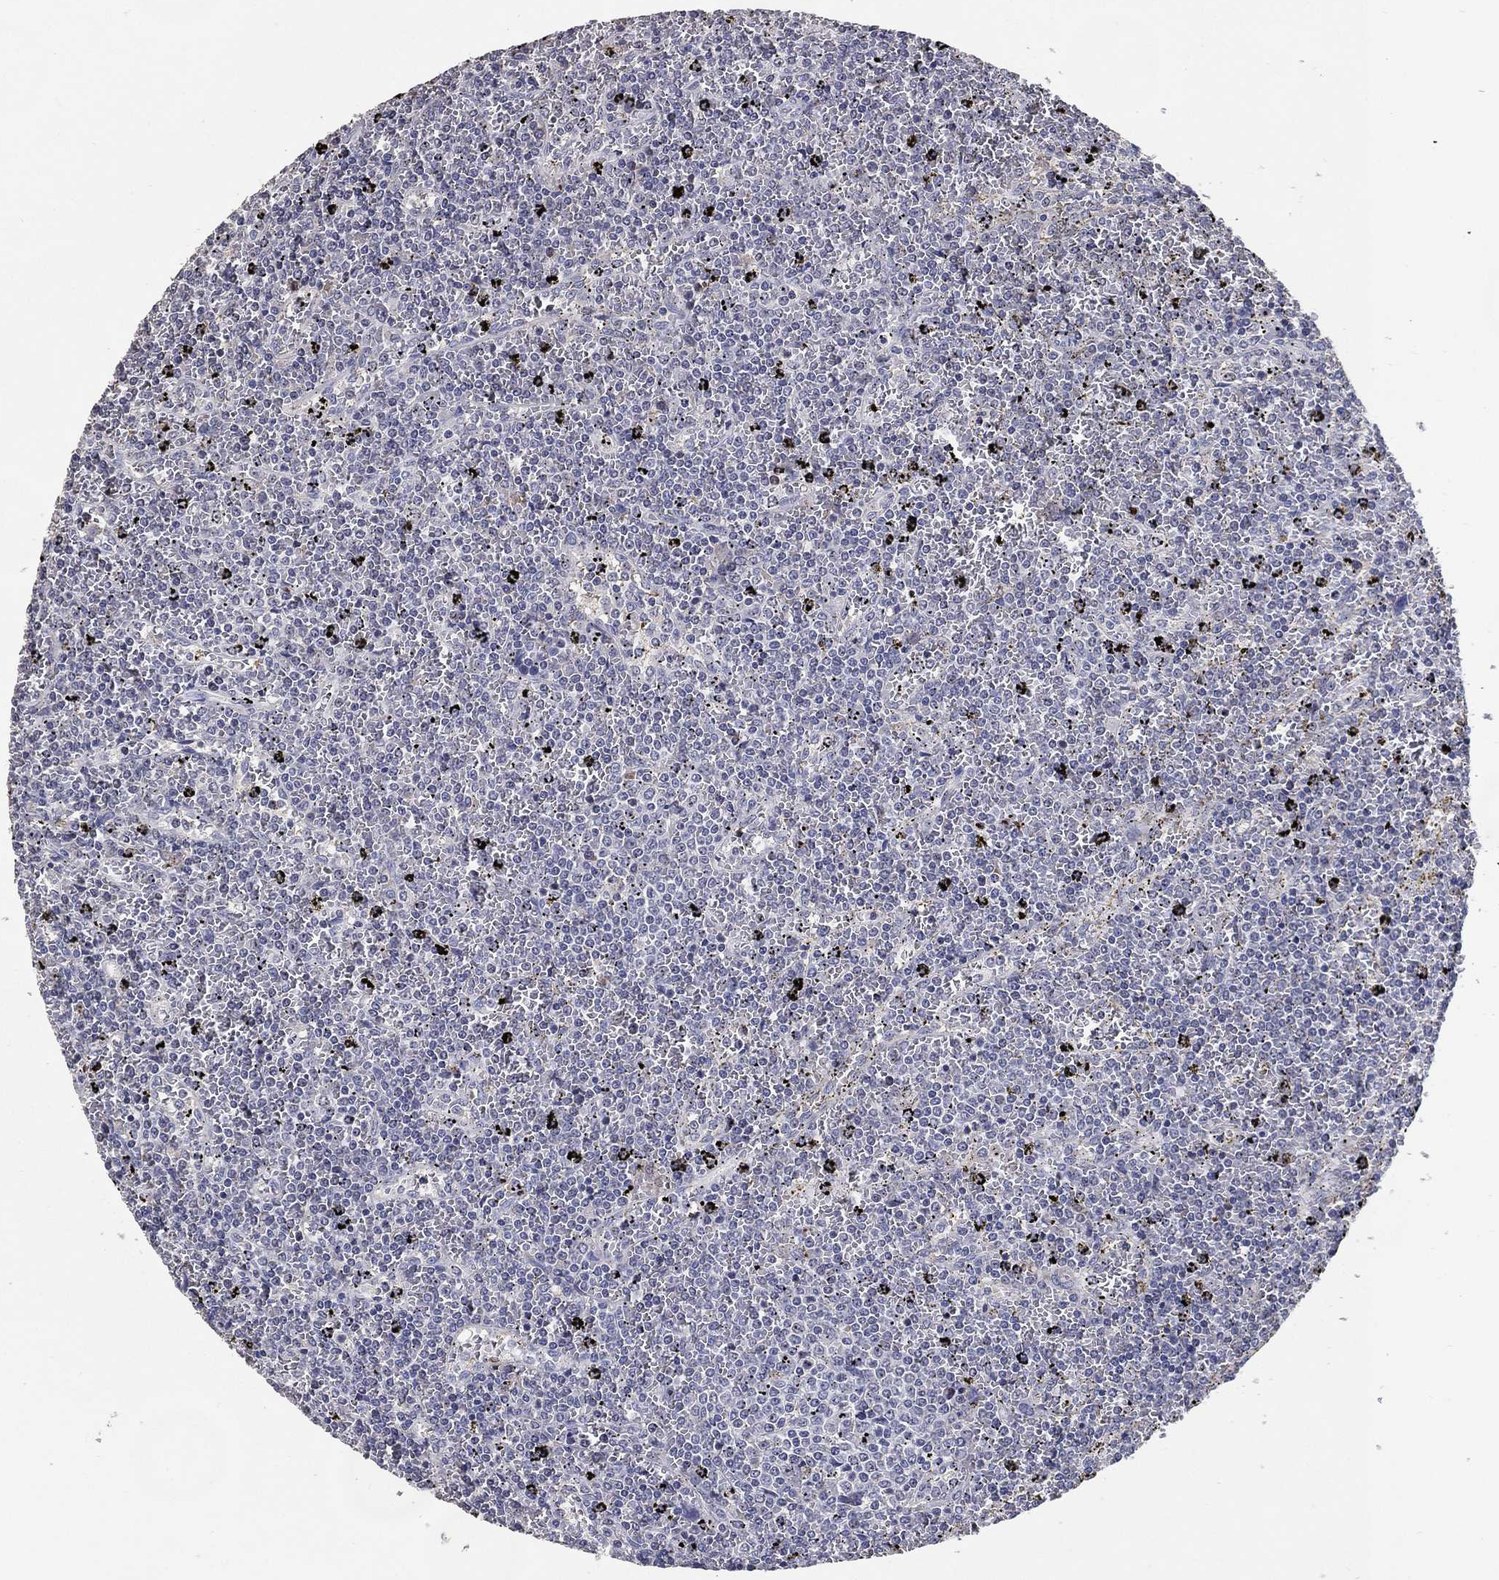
{"staining": {"intensity": "negative", "quantity": "none", "location": "none"}, "tissue": "lymphoma", "cell_type": "Tumor cells", "image_type": "cancer", "snomed": [{"axis": "morphology", "description": "Malignant lymphoma, non-Hodgkin's type, Low grade"}, {"axis": "topography", "description": "Spleen"}], "caption": "The micrograph shows no significant staining in tumor cells of lymphoma.", "gene": "EFNA1", "patient": {"sex": "female", "age": 77}}